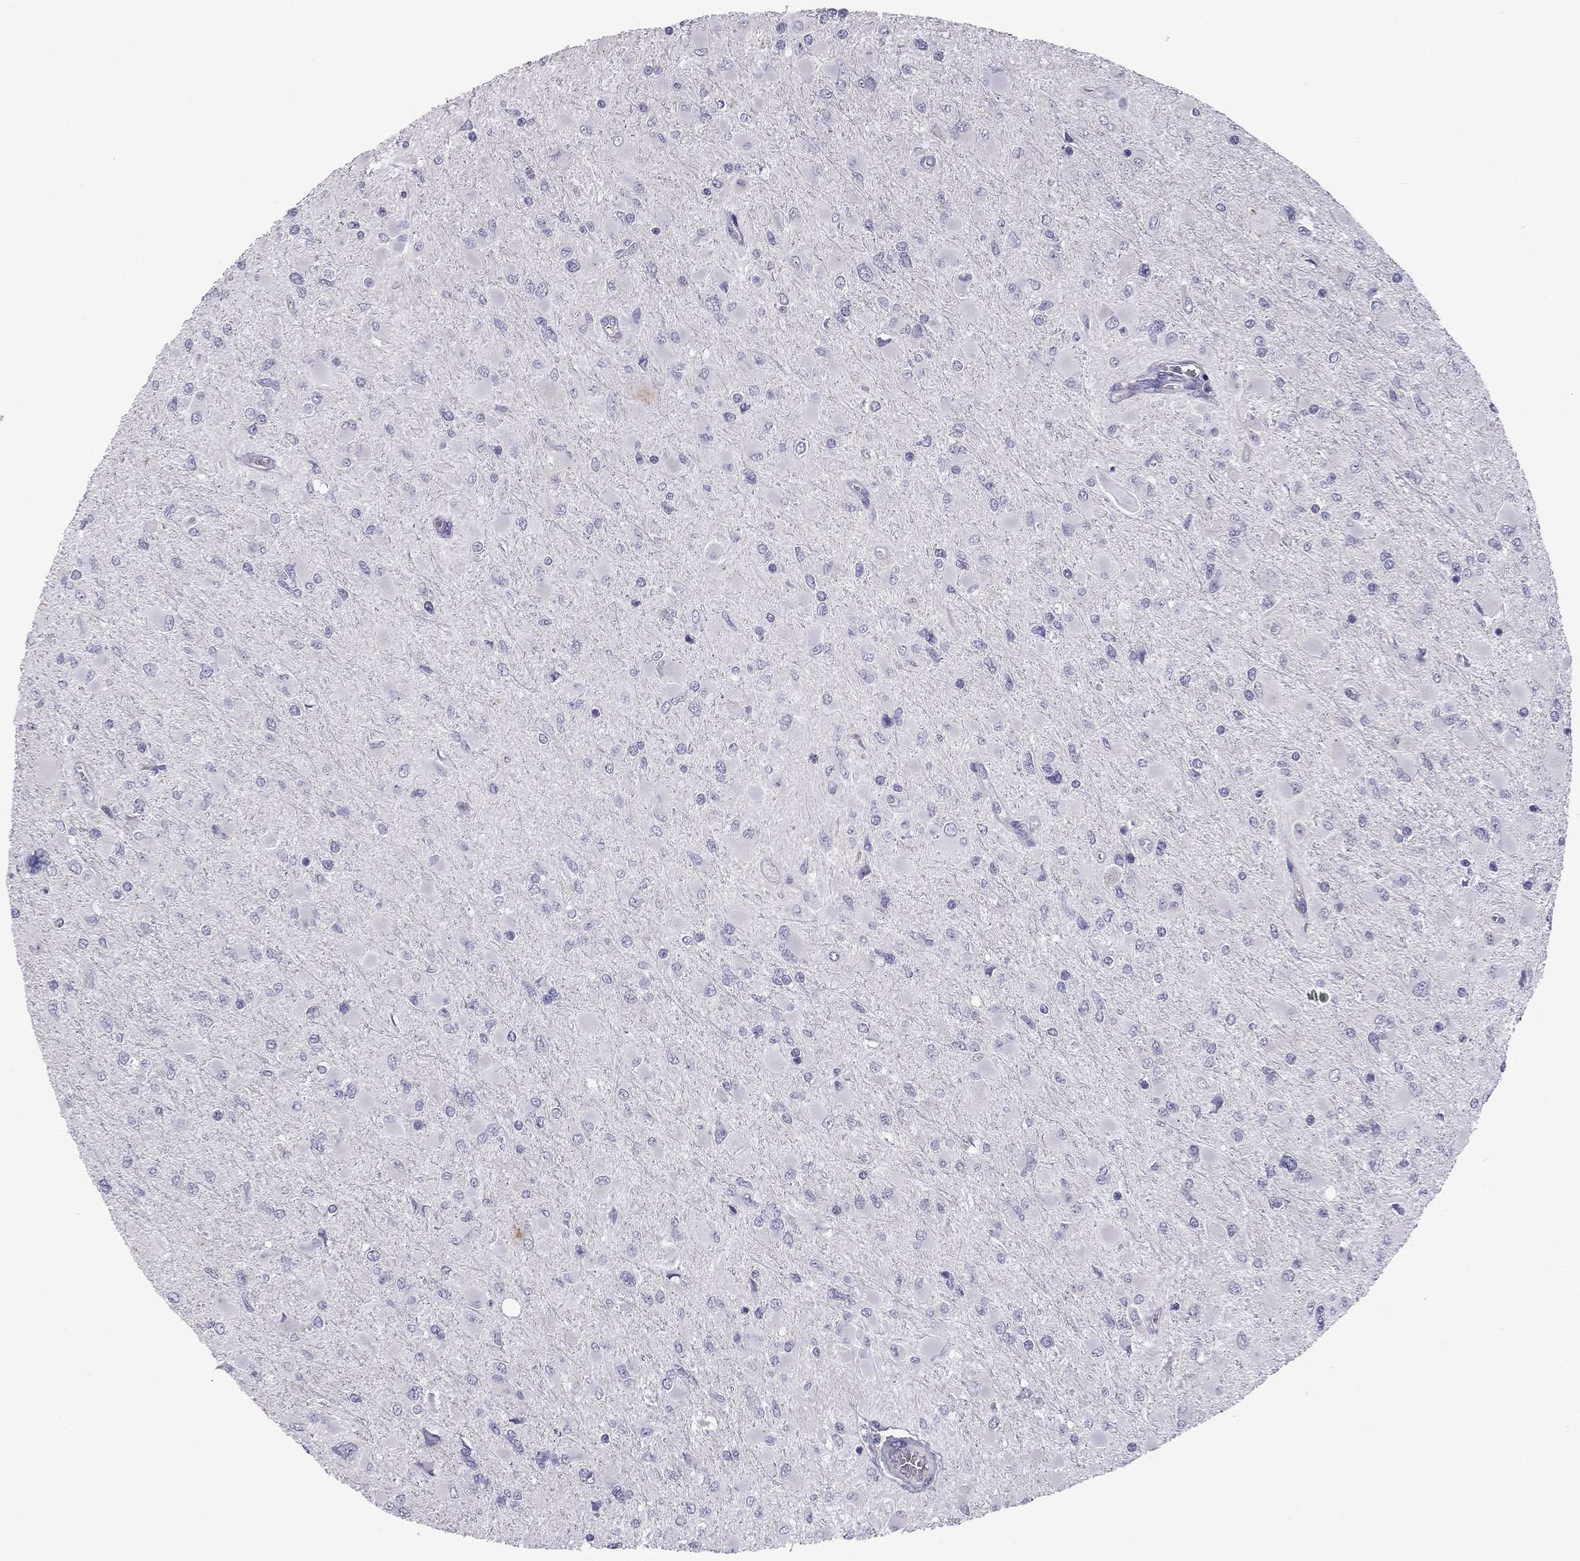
{"staining": {"intensity": "negative", "quantity": "none", "location": "none"}, "tissue": "glioma", "cell_type": "Tumor cells", "image_type": "cancer", "snomed": [{"axis": "morphology", "description": "Glioma, malignant, High grade"}, {"axis": "topography", "description": "Cerebral cortex"}], "caption": "DAB immunohistochemical staining of human malignant glioma (high-grade) displays no significant positivity in tumor cells.", "gene": "STOML3", "patient": {"sex": "female", "age": 36}}